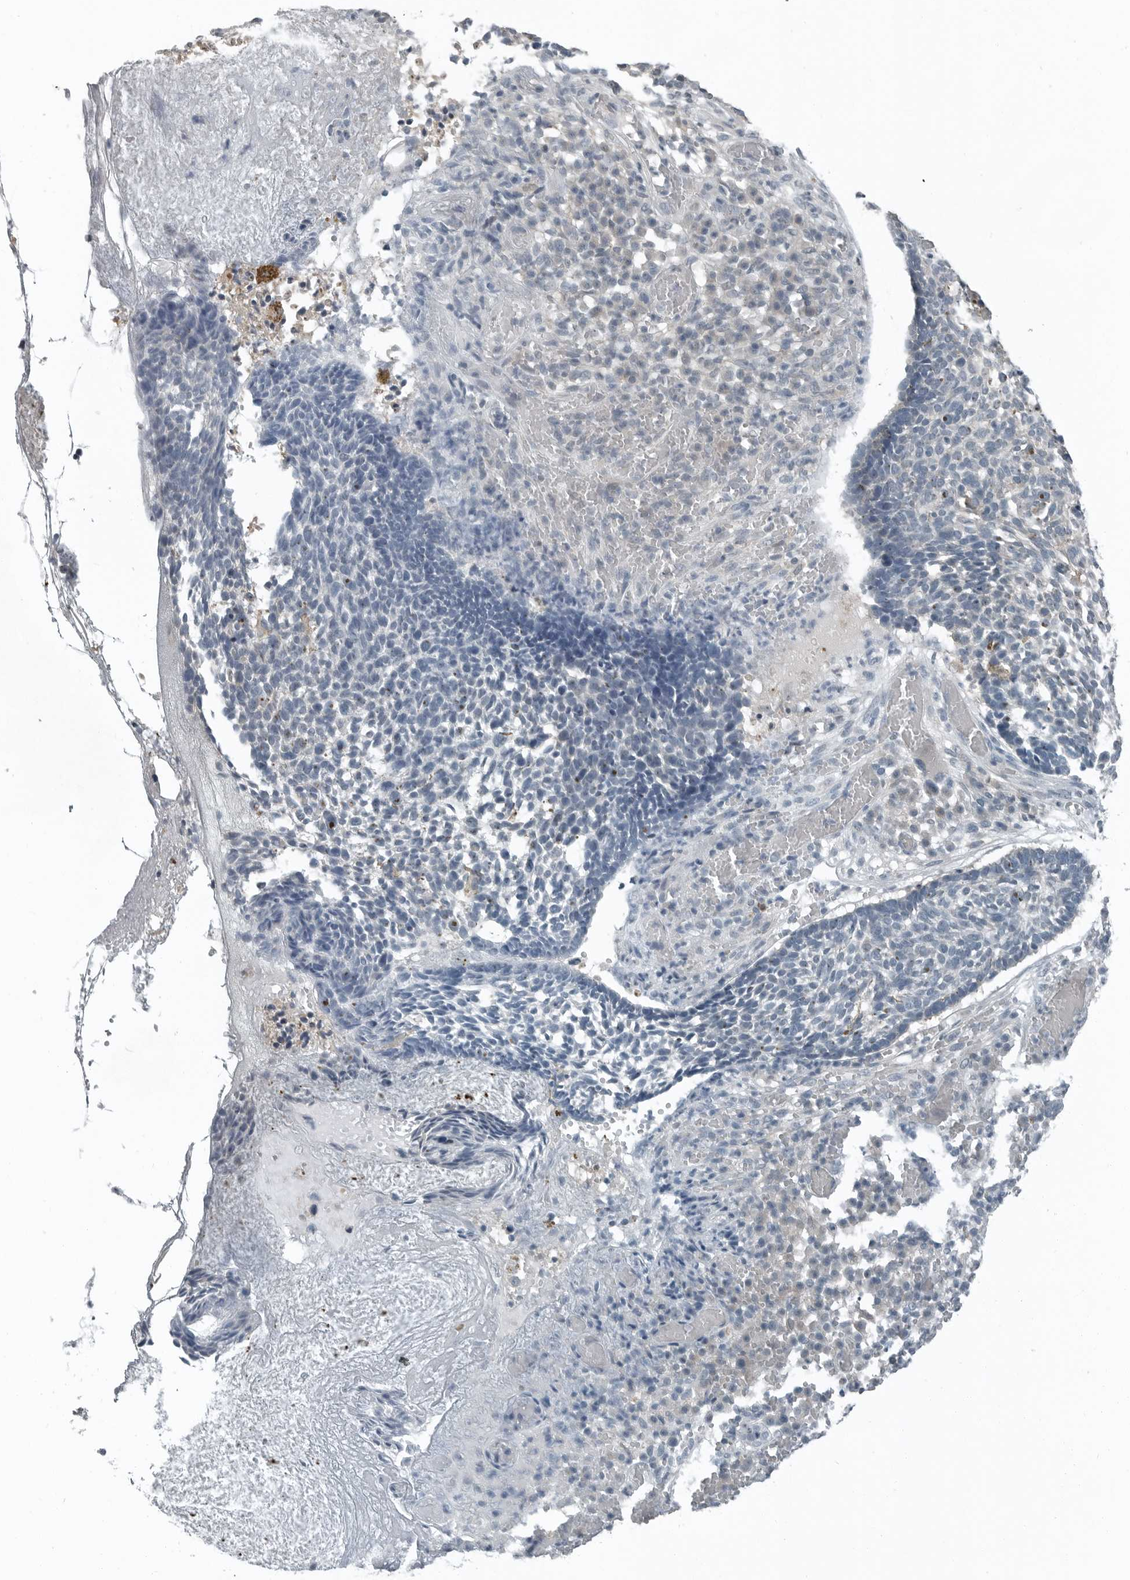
{"staining": {"intensity": "negative", "quantity": "none", "location": "none"}, "tissue": "skin cancer", "cell_type": "Tumor cells", "image_type": "cancer", "snomed": [{"axis": "morphology", "description": "Basal cell carcinoma"}, {"axis": "topography", "description": "Skin"}], "caption": "An immunohistochemistry micrograph of skin cancer (basal cell carcinoma) is shown. There is no staining in tumor cells of skin cancer (basal cell carcinoma).", "gene": "KYAT1", "patient": {"sex": "male", "age": 85}}